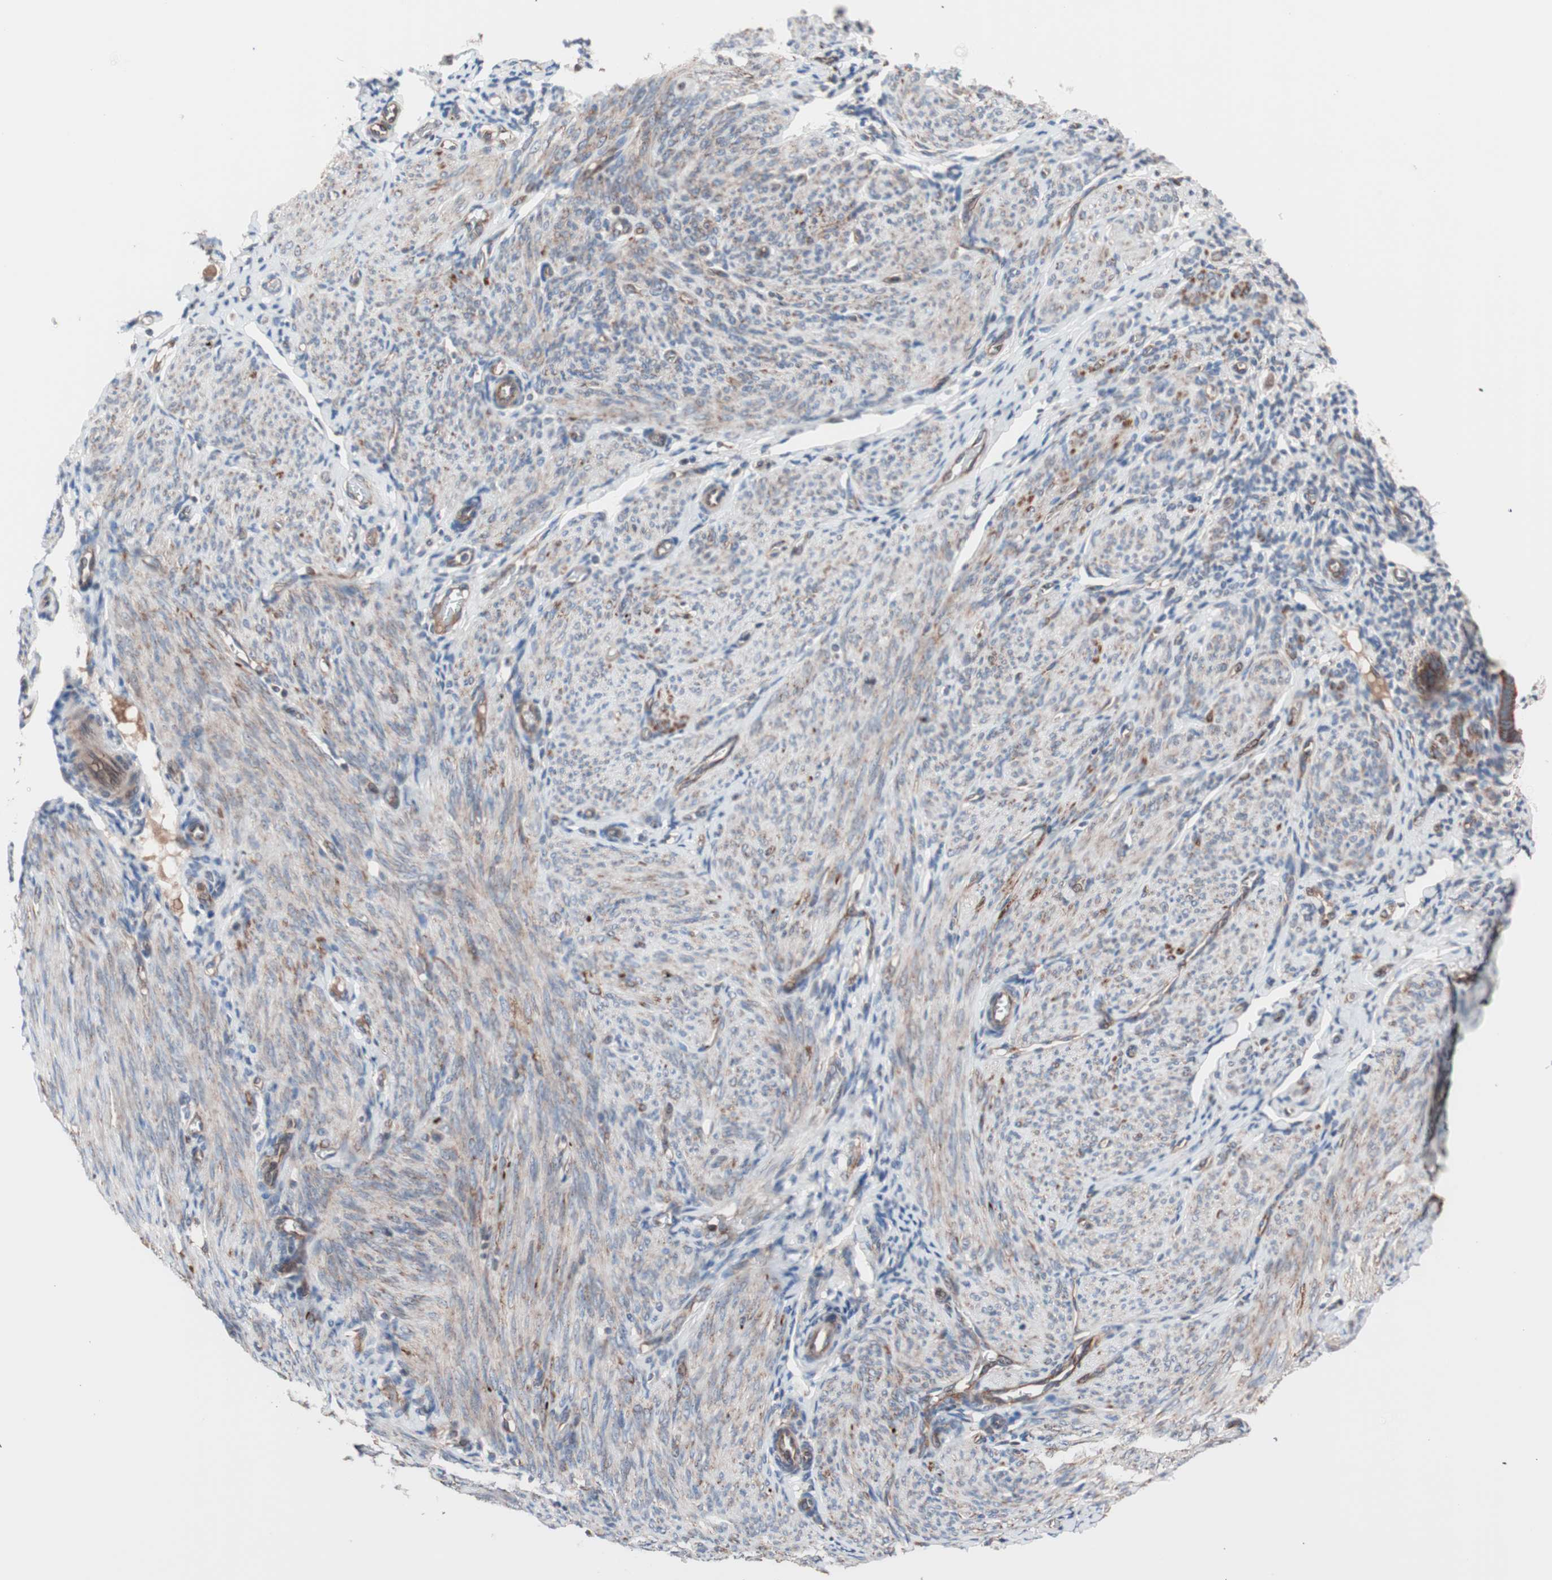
{"staining": {"intensity": "moderate", "quantity": ">75%", "location": "cytoplasmic/membranous"}, "tissue": "endometrium", "cell_type": "Cells in endometrial stroma", "image_type": "normal", "snomed": [{"axis": "morphology", "description": "Normal tissue, NOS"}, {"axis": "topography", "description": "Endometrium"}], "caption": "IHC photomicrograph of normal endometrium: endometrium stained using immunohistochemistry displays medium levels of moderate protein expression localized specifically in the cytoplasmic/membranous of cells in endometrial stroma, appearing as a cytoplasmic/membranous brown color.", "gene": "CTTNBP2NL", "patient": {"sex": "female", "age": 61}}